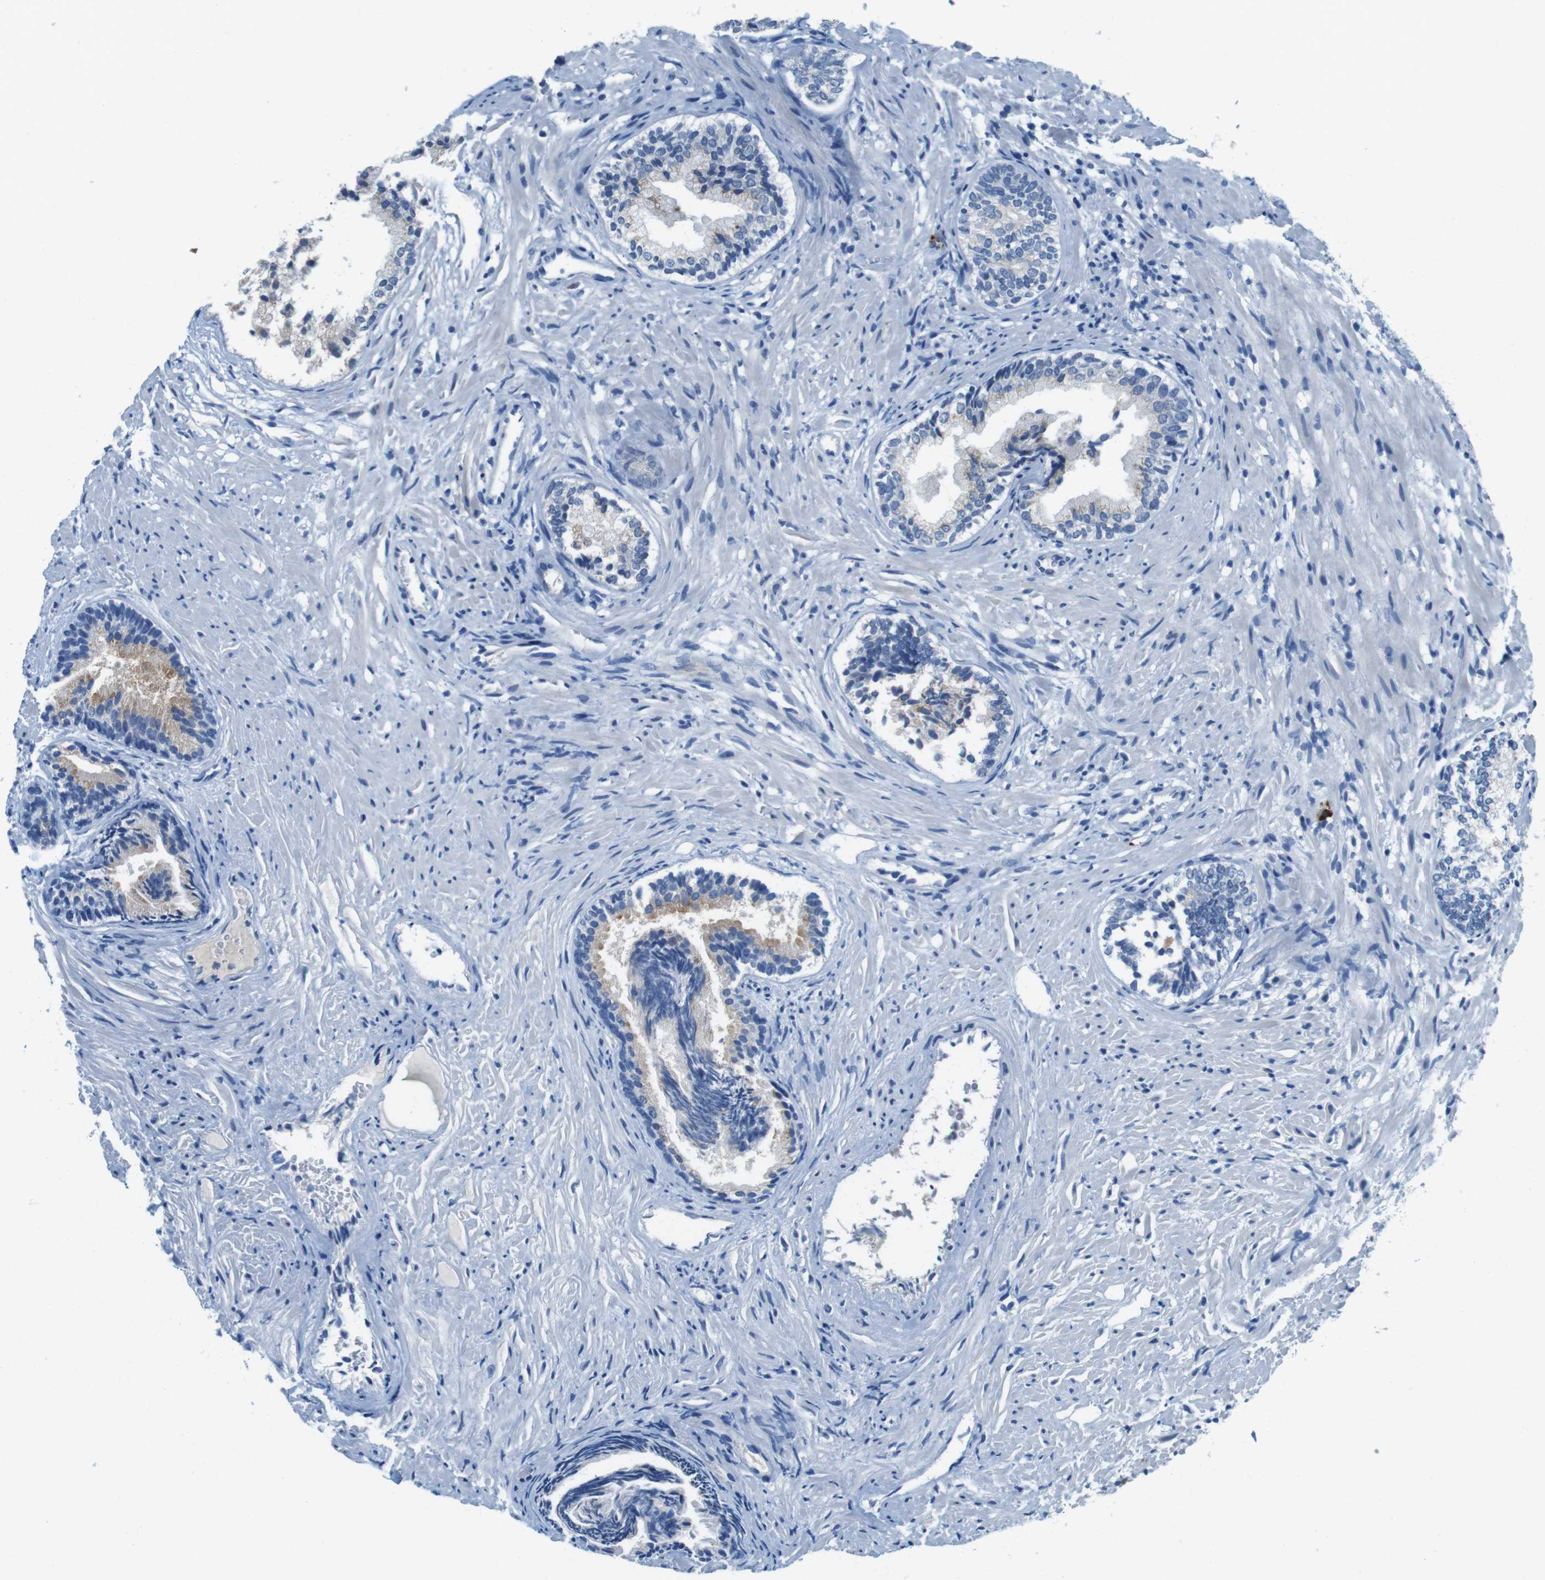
{"staining": {"intensity": "weak", "quantity": "25%-75%", "location": "cytoplasmic/membranous"}, "tissue": "prostate", "cell_type": "Glandular cells", "image_type": "normal", "snomed": [{"axis": "morphology", "description": "Normal tissue, NOS"}, {"axis": "topography", "description": "Prostate"}], "caption": "Prostate was stained to show a protein in brown. There is low levels of weak cytoplasmic/membranous expression in about 25%-75% of glandular cells. (Stains: DAB (3,3'-diaminobenzidine) in brown, nuclei in blue, Microscopy: brightfield microscopy at high magnification).", "gene": "SLC35A3", "patient": {"sex": "male", "age": 76}}